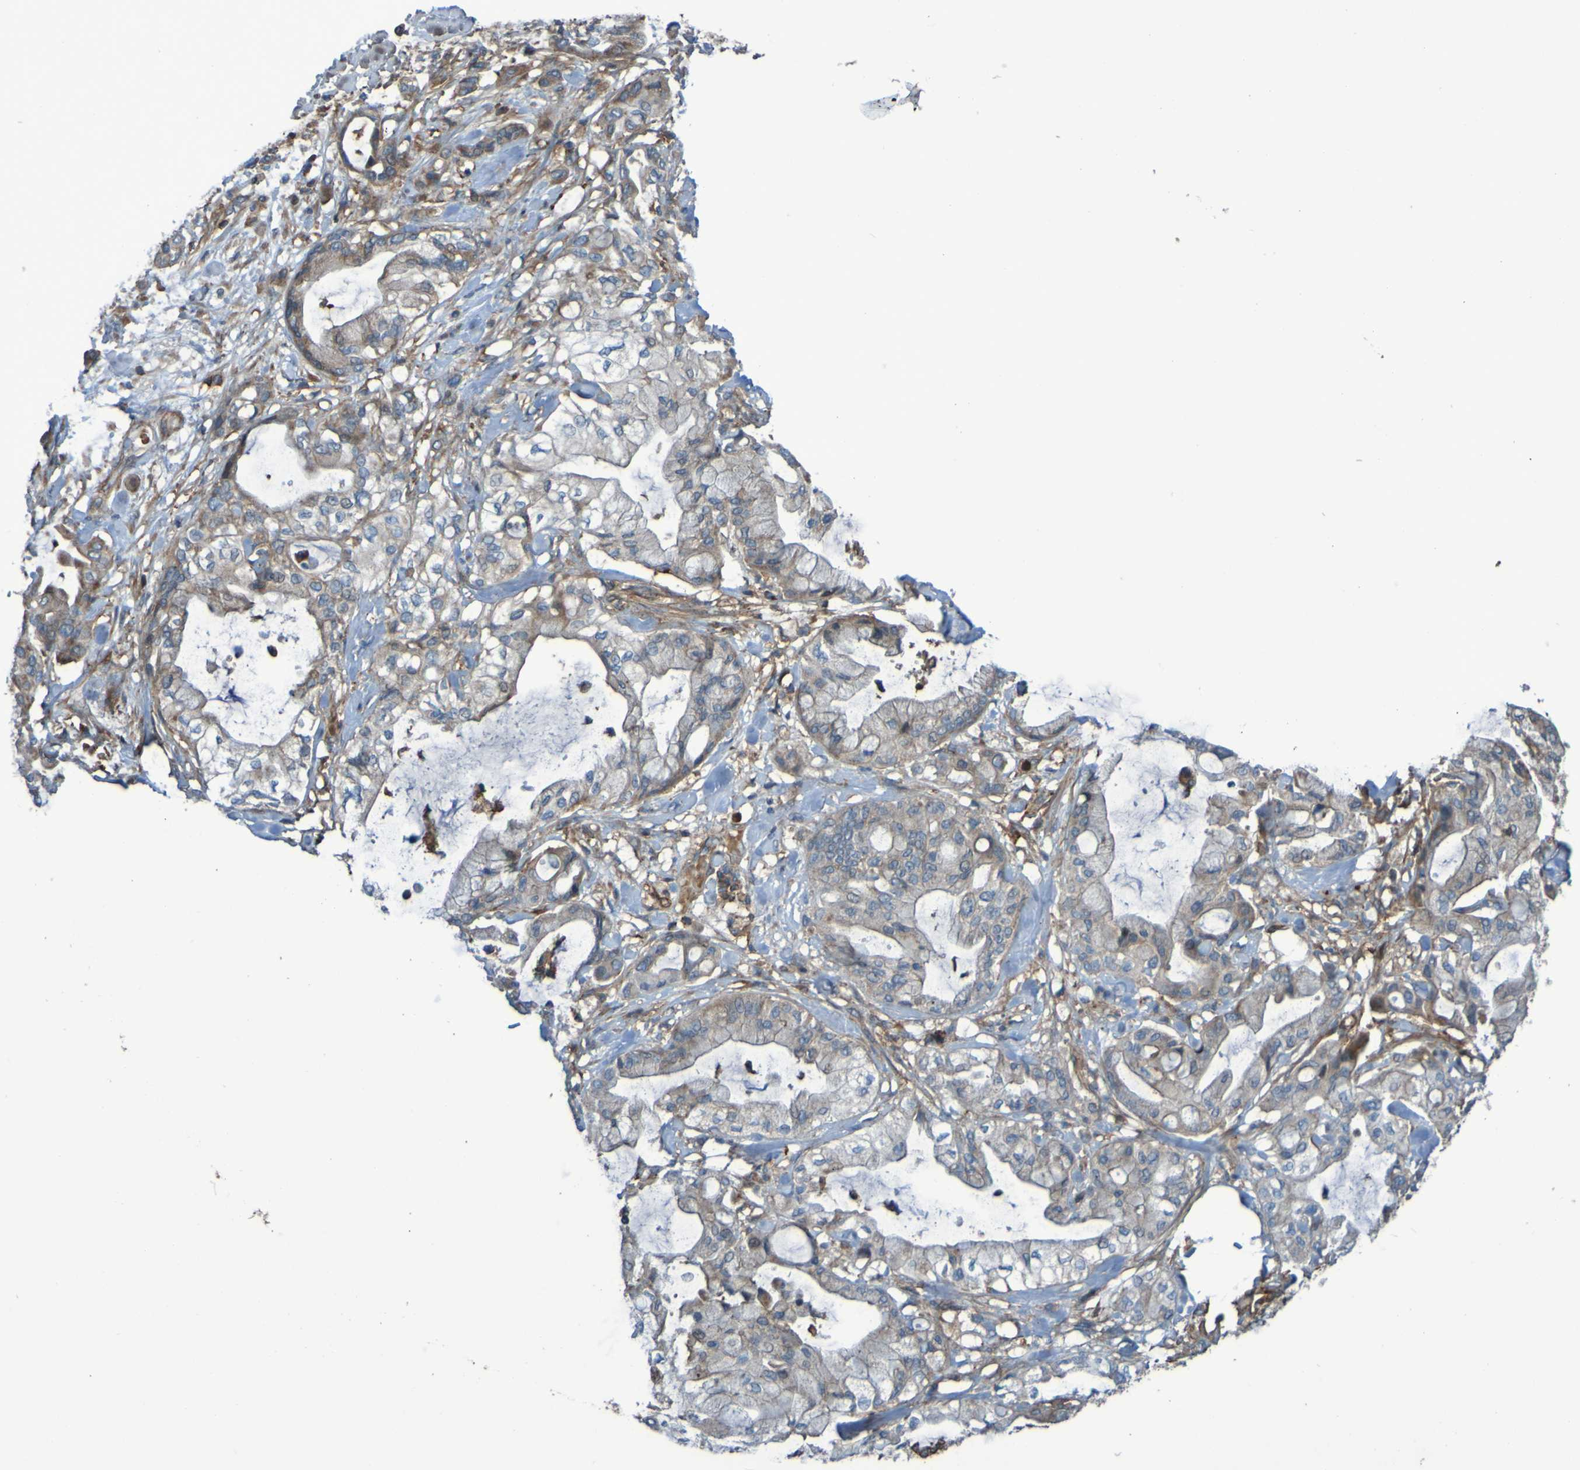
{"staining": {"intensity": "weak", "quantity": ">75%", "location": "cytoplasmic/membranous"}, "tissue": "pancreatic cancer", "cell_type": "Tumor cells", "image_type": "cancer", "snomed": [{"axis": "morphology", "description": "Adenocarcinoma, NOS"}, {"axis": "morphology", "description": "Adenocarcinoma, metastatic, NOS"}, {"axis": "topography", "description": "Lymph node"}, {"axis": "topography", "description": "Pancreas"}, {"axis": "topography", "description": "Duodenum"}], "caption": "IHC of human pancreatic adenocarcinoma exhibits low levels of weak cytoplasmic/membranous staining in about >75% of tumor cells. The staining was performed using DAB (3,3'-diaminobenzidine), with brown indicating positive protein expression. Nuclei are stained blue with hematoxylin.", "gene": "PDGFB", "patient": {"sex": "female", "age": 64}}